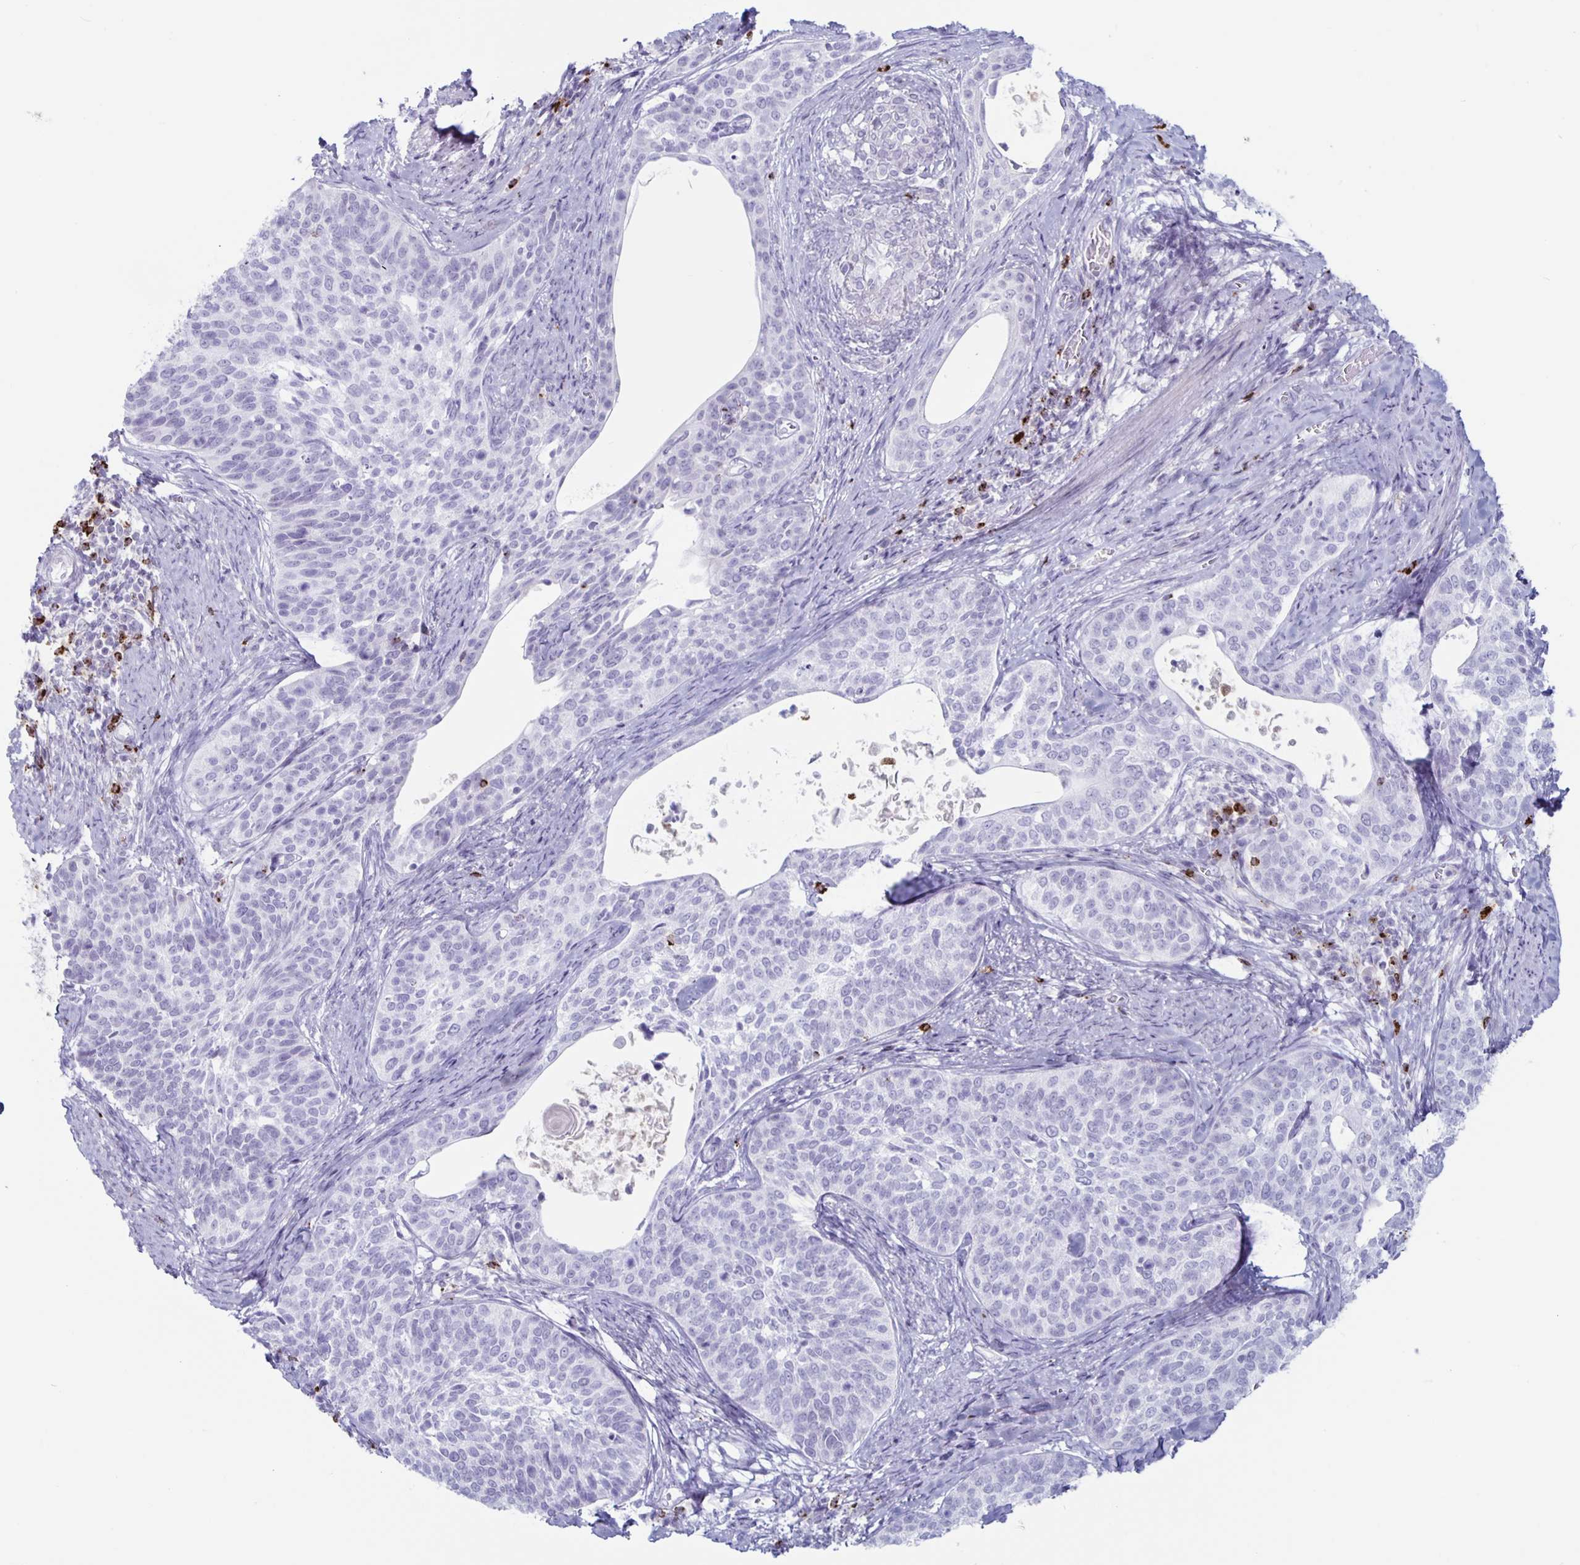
{"staining": {"intensity": "negative", "quantity": "none", "location": "none"}, "tissue": "cervical cancer", "cell_type": "Tumor cells", "image_type": "cancer", "snomed": [{"axis": "morphology", "description": "Squamous cell carcinoma, NOS"}, {"axis": "topography", "description": "Cervix"}], "caption": "Tumor cells show no significant protein expression in squamous cell carcinoma (cervical). (DAB (3,3'-diaminobenzidine) IHC, high magnification).", "gene": "GZMK", "patient": {"sex": "female", "age": 69}}